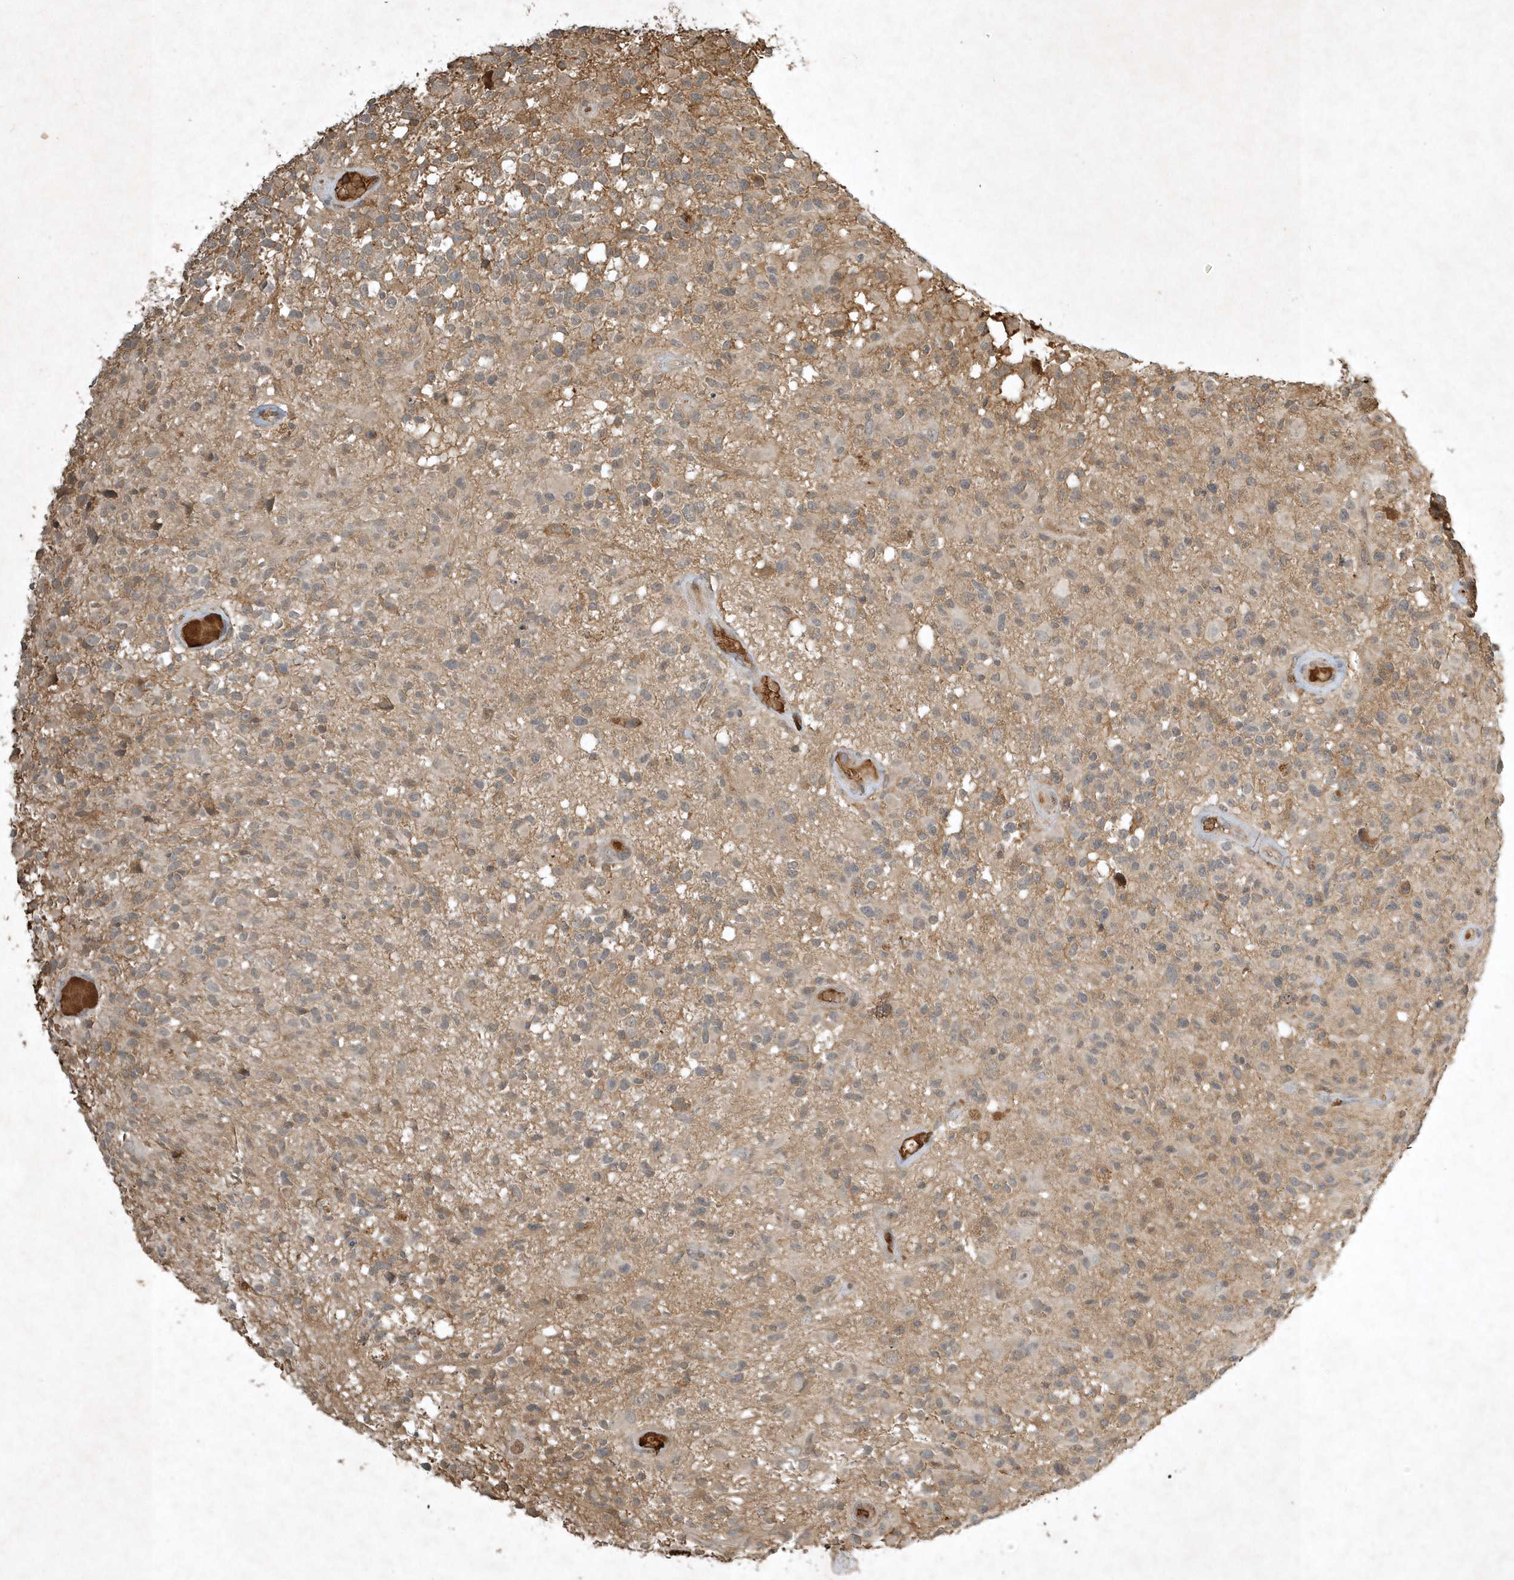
{"staining": {"intensity": "weak", "quantity": "<25%", "location": "cytoplasmic/membranous"}, "tissue": "glioma", "cell_type": "Tumor cells", "image_type": "cancer", "snomed": [{"axis": "morphology", "description": "Glioma, malignant, High grade"}, {"axis": "morphology", "description": "Glioblastoma, NOS"}, {"axis": "topography", "description": "Brain"}], "caption": "Immunohistochemistry histopathology image of neoplastic tissue: human glioma stained with DAB (3,3'-diaminobenzidine) reveals no significant protein positivity in tumor cells. (DAB (3,3'-diaminobenzidine) IHC with hematoxylin counter stain).", "gene": "TNFAIP6", "patient": {"sex": "male", "age": 60}}